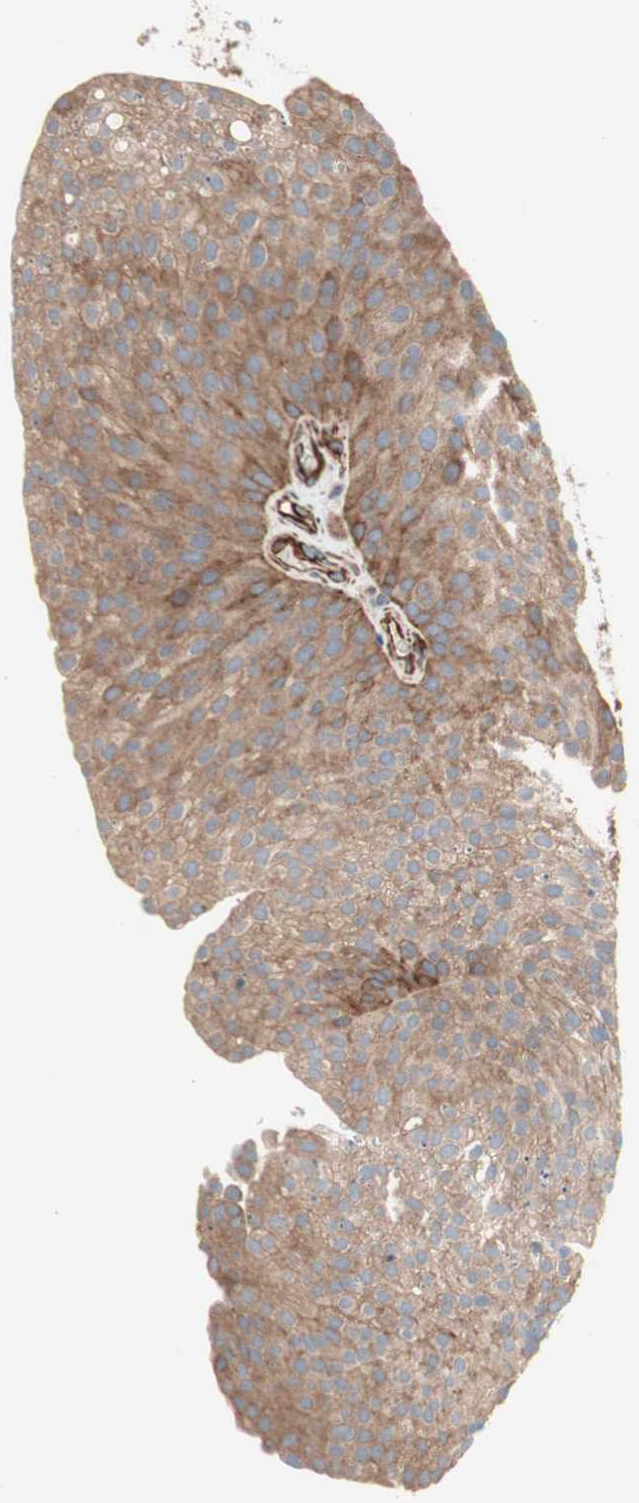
{"staining": {"intensity": "moderate", "quantity": ">75%", "location": "cytoplasmic/membranous"}, "tissue": "urothelial cancer", "cell_type": "Tumor cells", "image_type": "cancer", "snomed": [{"axis": "morphology", "description": "Urothelial carcinoma, Low grade"}, {"axis": "topography", "description": "Smooth muscle"}, {"axis": "topography", "description": "Urinary bladder"}], "caption": "DAB immunohistochemical staining of urothelial cancer shows moderate cytoplasmic/membranous protein positivity in about >75% of tumor cells.", "gene": "GPSM2", "patient": {"sex": "male", "age": 60}}